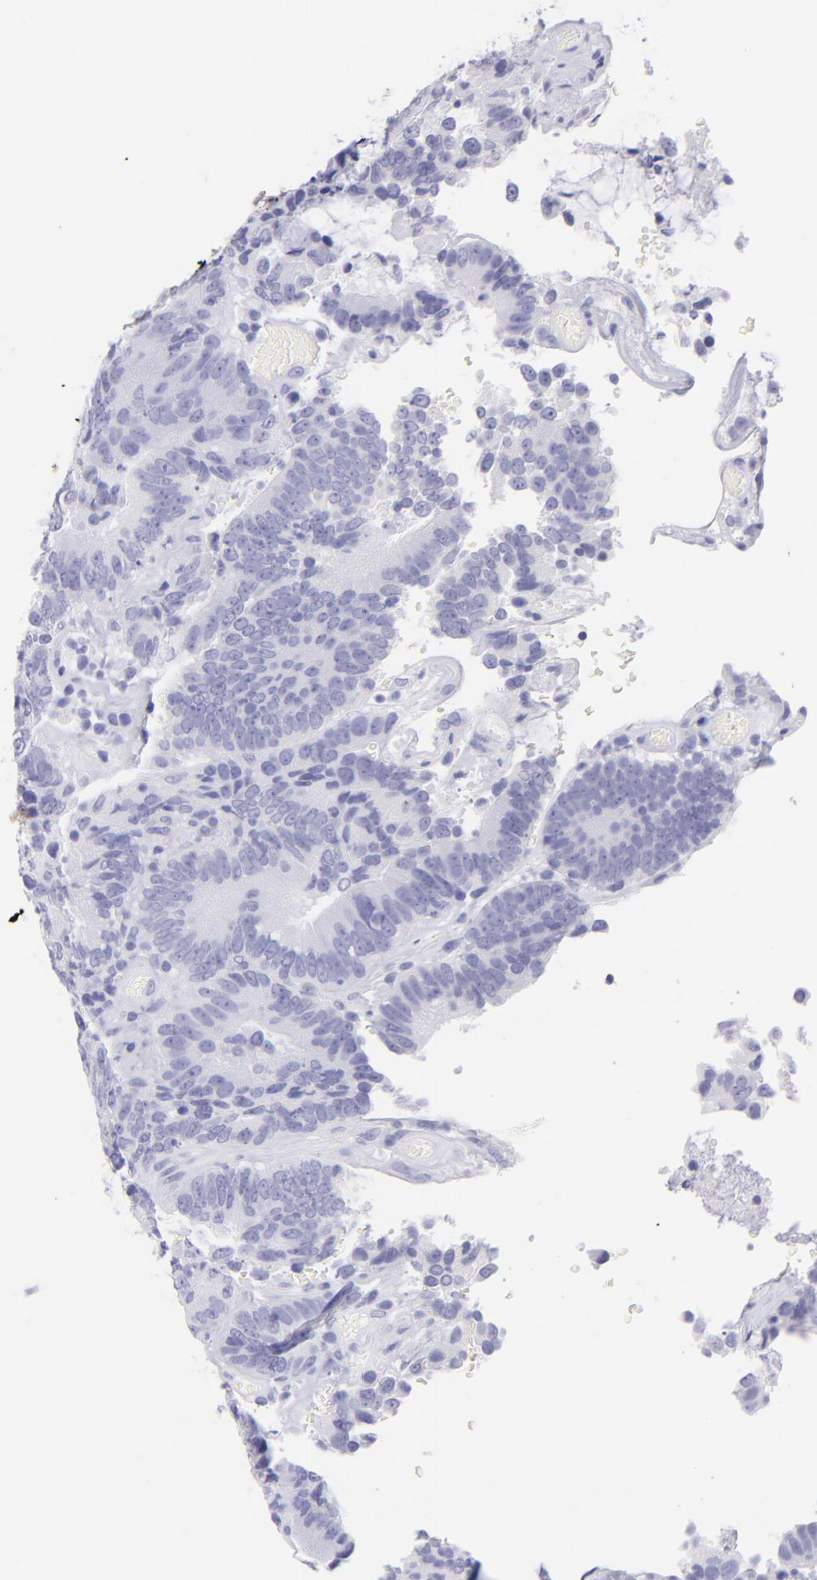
{"staining": {"intensity": "negative", "quantity": "none", "location": "none"}, "tissue": "colorectal cancer", "cell_type": "Tumor cells", "image_type": "cancer", "snomed": [{"axis": "morphology", "description": "Normal tissue, NOS"}, {"axis": "morphology", "description": "Adenocarcinoma, NOS"}, {"axis": "topography", "description": "Colon"}], "caption": "This is a photomicrograph of IHC staining of colorectal cancer, which shows no expression in tumor cells.", "gene": "PIP", "patient": {"sex": "female", "age": 78}}